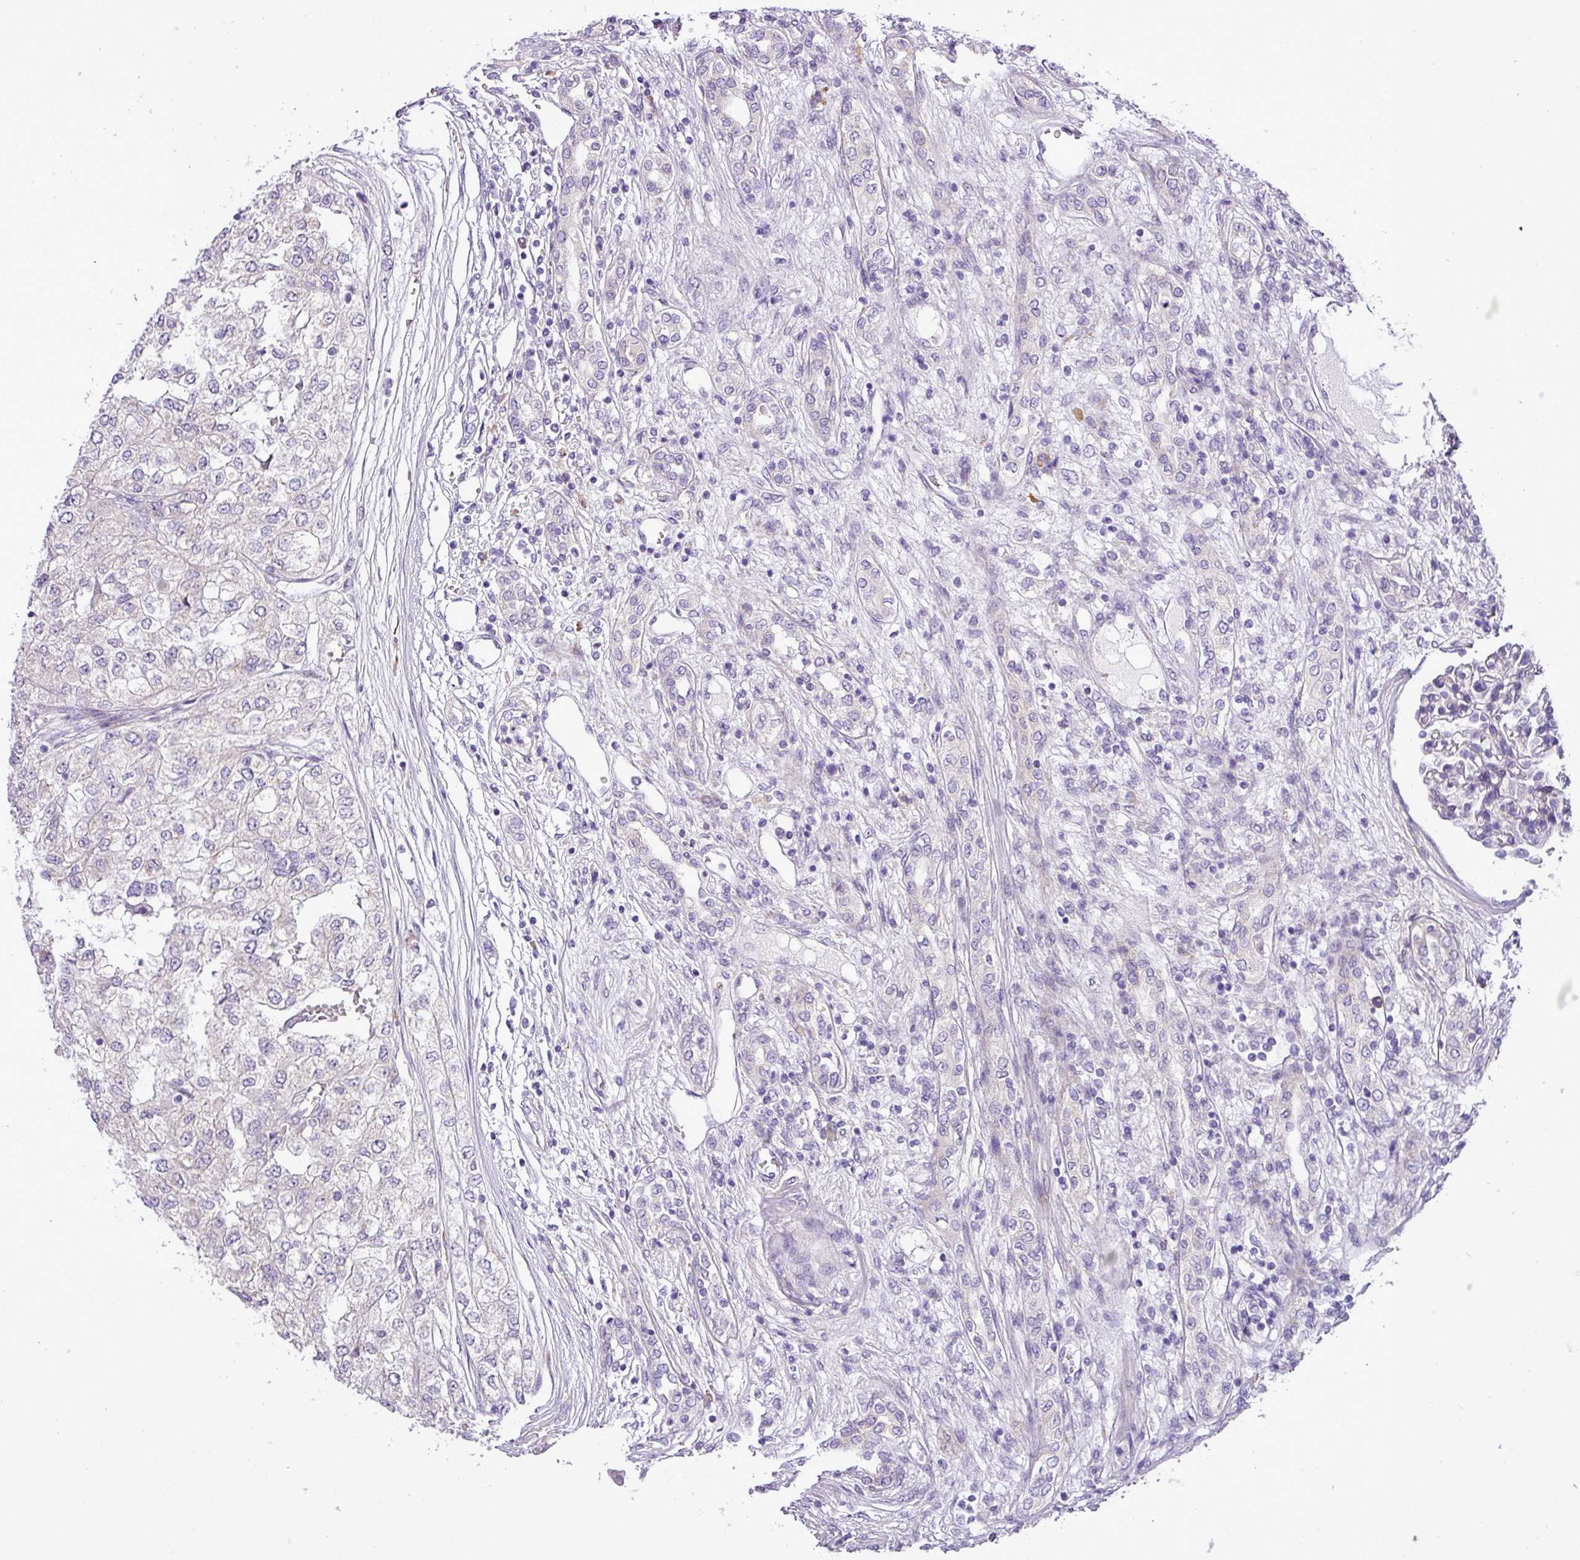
{"staining": {"intensity": "negative", "quantity": "none", "location": "none"}, "tissue": "renal cancer", "cell_type": "Tumor cells", "image_type": "cancer", "snomed": [{"axis": "morphology", "description": "Adenocarcinoma, NOS"}, {"axis": "topography", "description": "Kidney"}], "caption": "This is an immunohistochemistry photomicrograph of human renal cancer (adenocarcinoma). There is no staining in tumor cells.", "gene": "MOCS3", "patient": {"sex": "female", "age": 54}}